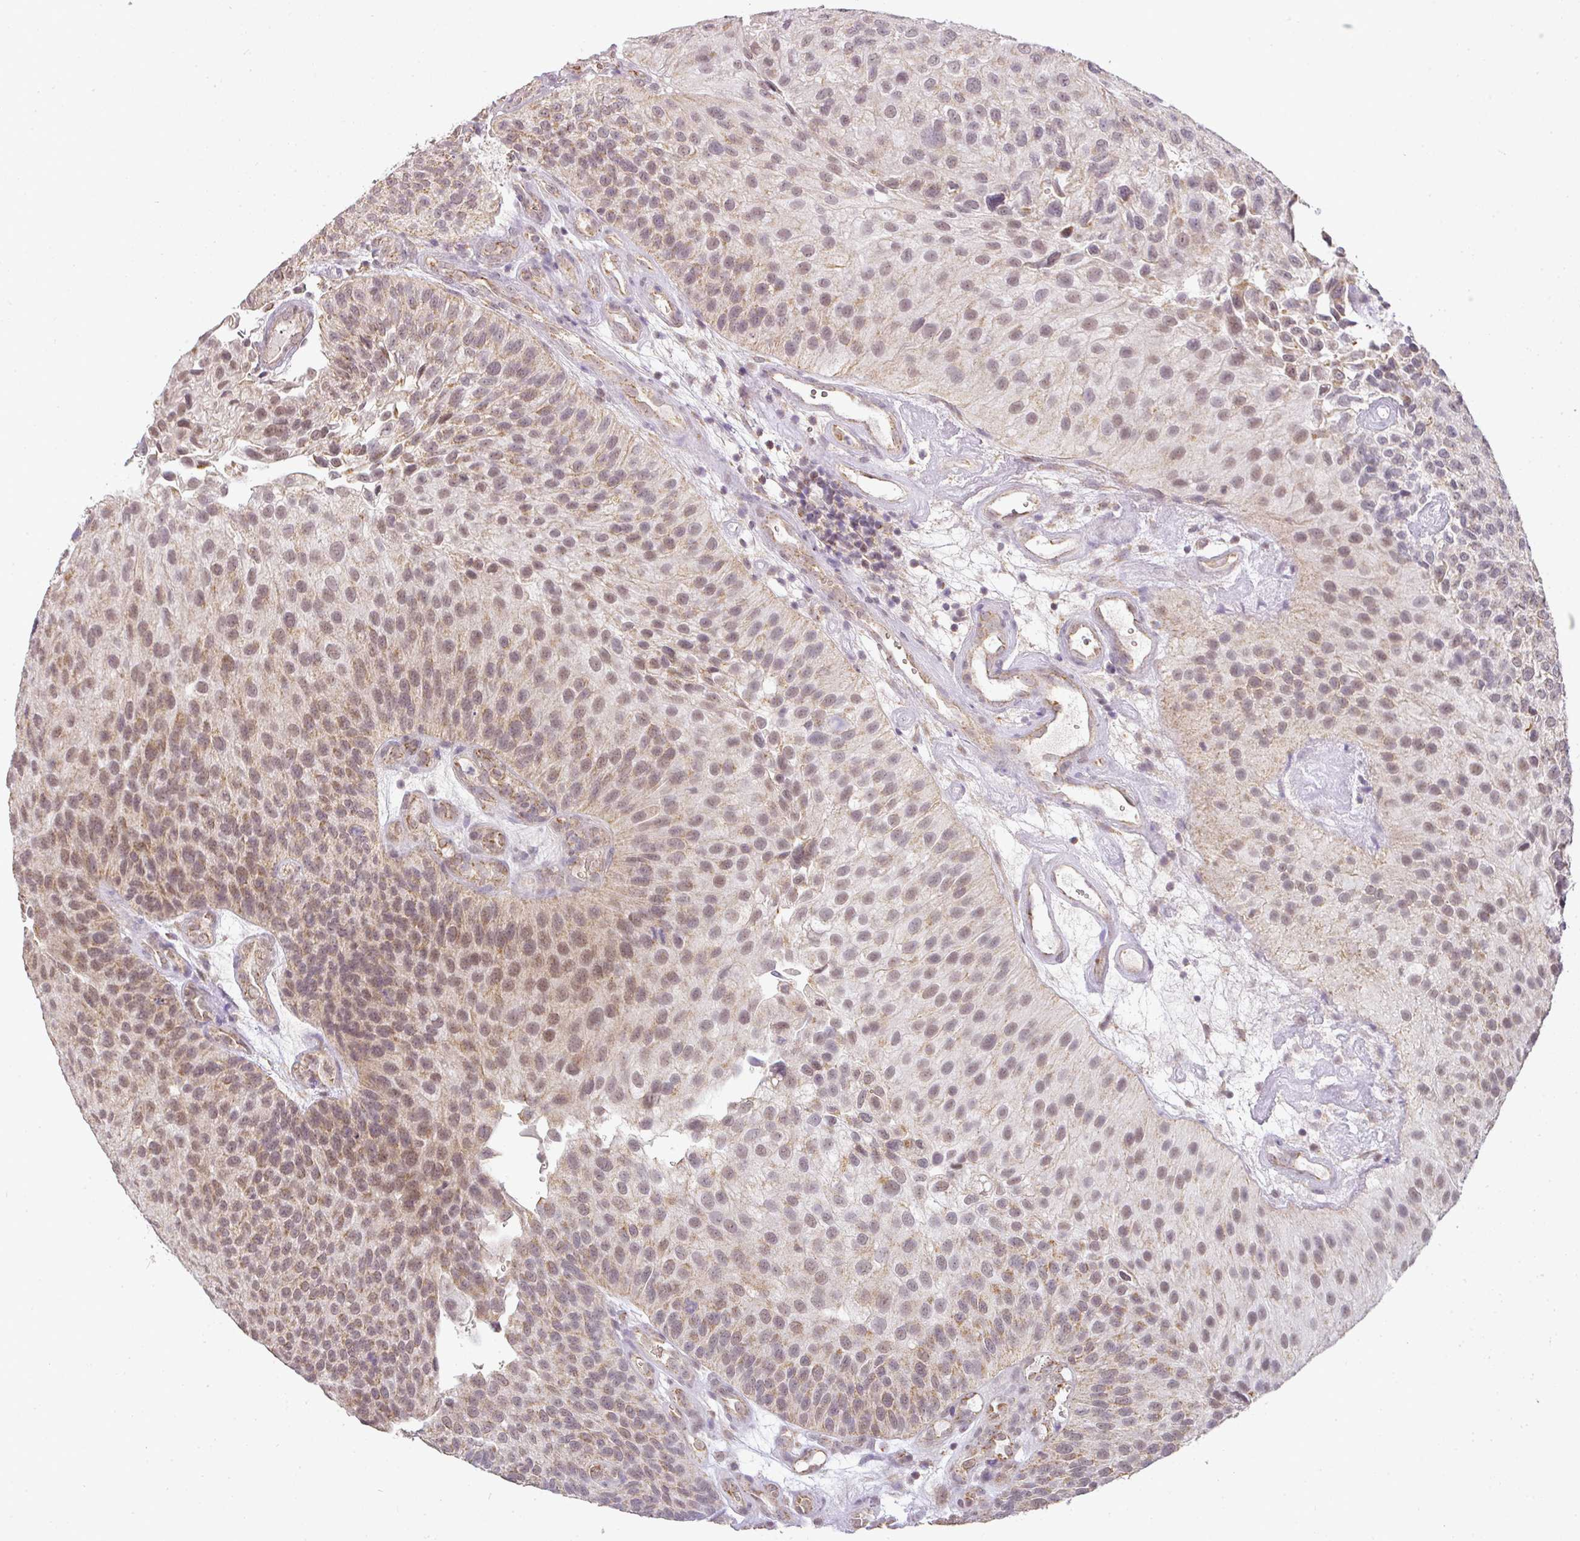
{"staining": {"intensity": "moderate", "quantity": ">75%", "location": "cytoplasmic/membranous,nuclear"}, "tissue": "urothelial cancer", "cell_type": "Tumor cells", "image_type": "cancer", "snomed": [{"axis": "morphology", "description": "Urothelial carcinoma, NOS"}, {"axis": "topography", "description": "Urinary bladder"}], "caption": "Immunohistochemical staining of transitional cell carcinoma exhibits medium levels of moderate cytoplasmic/membranous and nuclear protein staining in about >75% of tumor cells.", "gene": "MYOM2", "patient": {"sex": "male", "age": 87}}